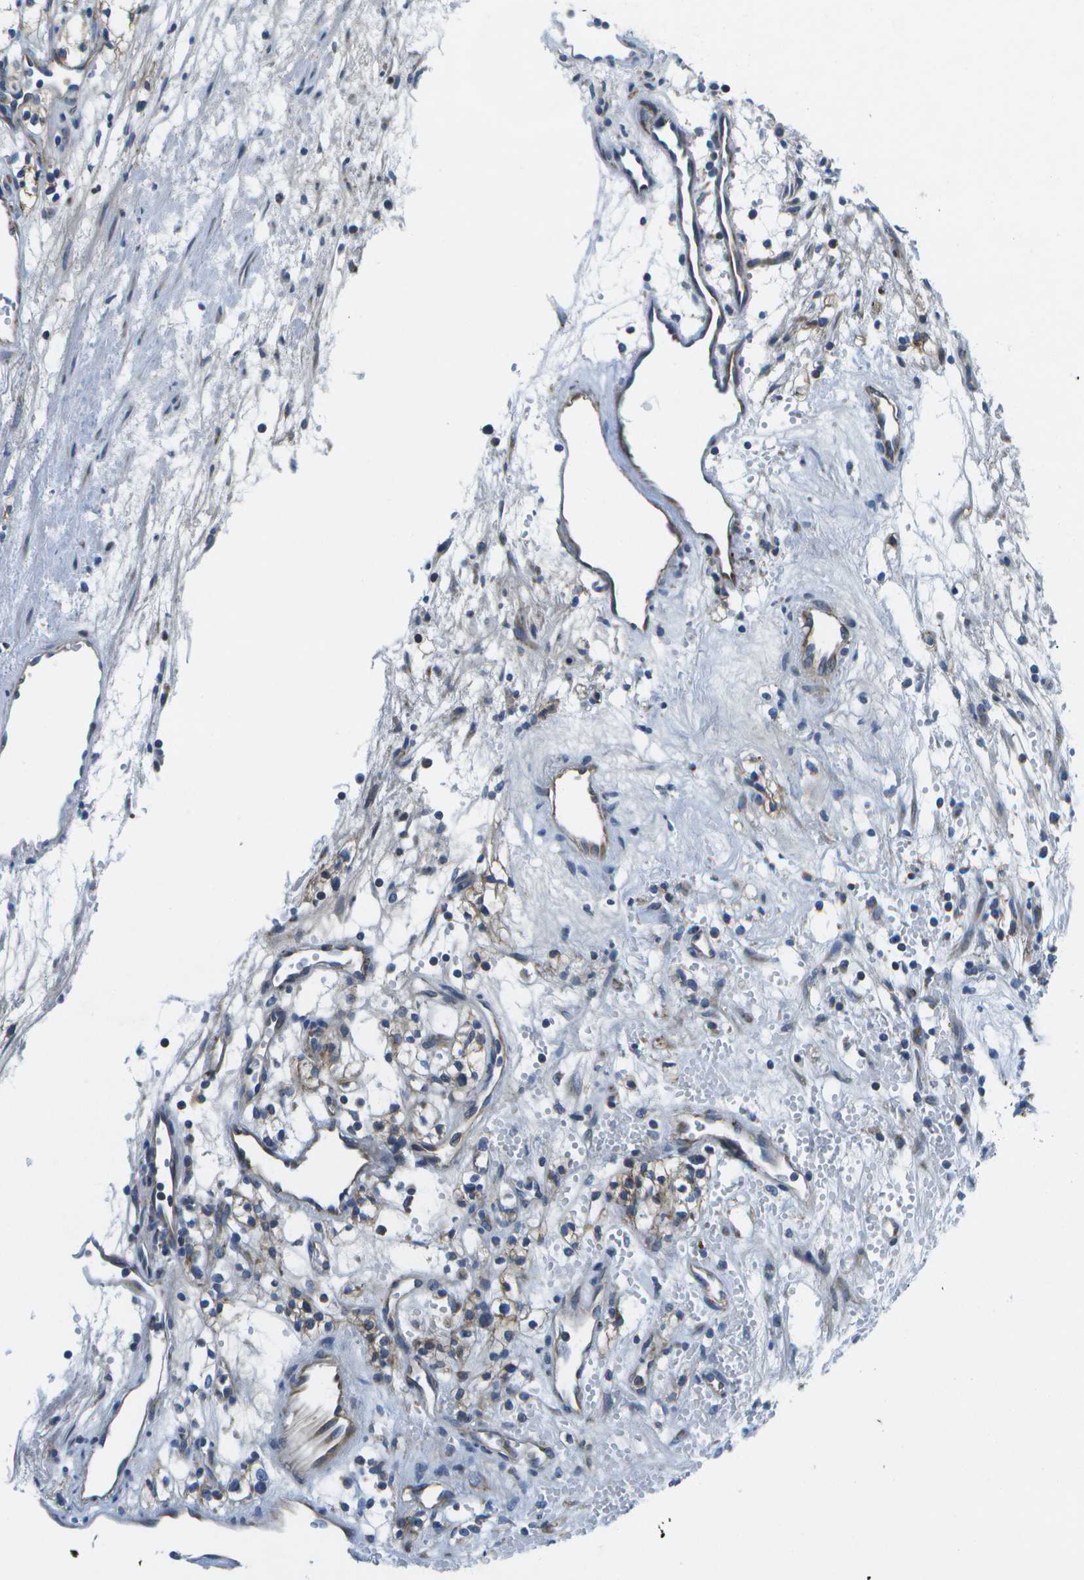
{"staining": {"intensity": "weak", "quantity": ">75%", "location": "cytoplasmic/membranous"}, "tissue": "renal cancer", "cell_type": "Tumor cells", "image_type": "cancer", "snomed": [{"axis": "morphology", "description": "Adenocarcinoma, NOS"}, {"axis": "topography", "description": "Kidney"}], "caption": "Immunohistochemistry (DAB (3,3'-diaminobenzidine)) staining of human renal adenocarcinoma shows weak cytoplasmic/membranous protein expression in about >75% of tumor cells. (Brightfield microscopy of DAB IHC at high magnification).", "gene": "GDF5", "patient": {"sex": "male", "age": 59}}